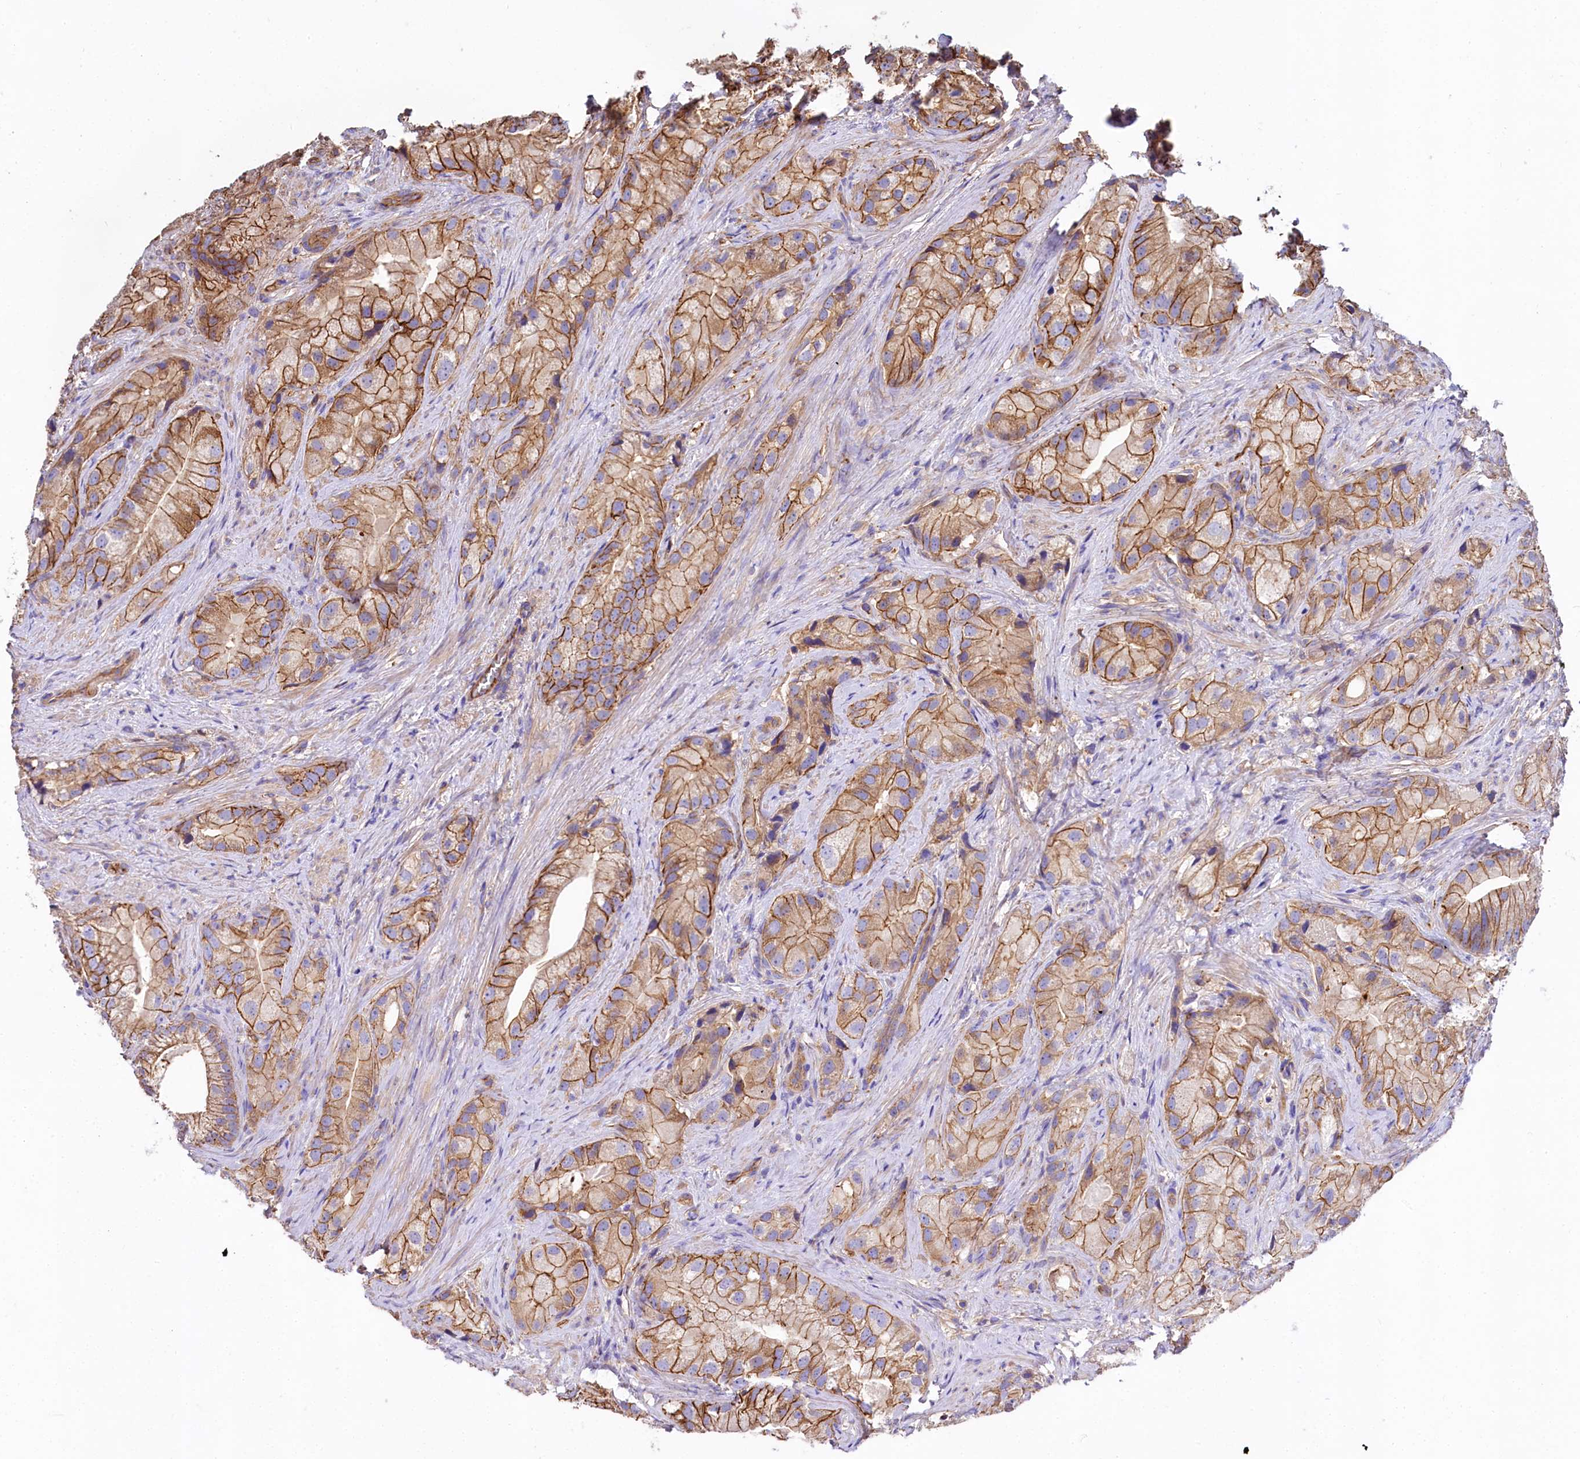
{"staining": {"intensity": "moderate", "quantity": ">75%", "location": "cytoplasmic/membranous"}, "tissue": "prostate cancer", "cell_type": "Tumor cells", "image_type": "cancer", "snomed": [{"axis": "morphology", "description": "Adenocarcinoma, Low grade"}, {"axis": "topography", "description": "Prostate"}], "caption": "A photomicrograph of prostate adenocarcinoma (low-grade) stained for a protein displays moderate cytoplasmic/membranous brown staining in tumor cells.", "gene": "FCHSD2", "patient": {"sex": "male", "age": 71}}